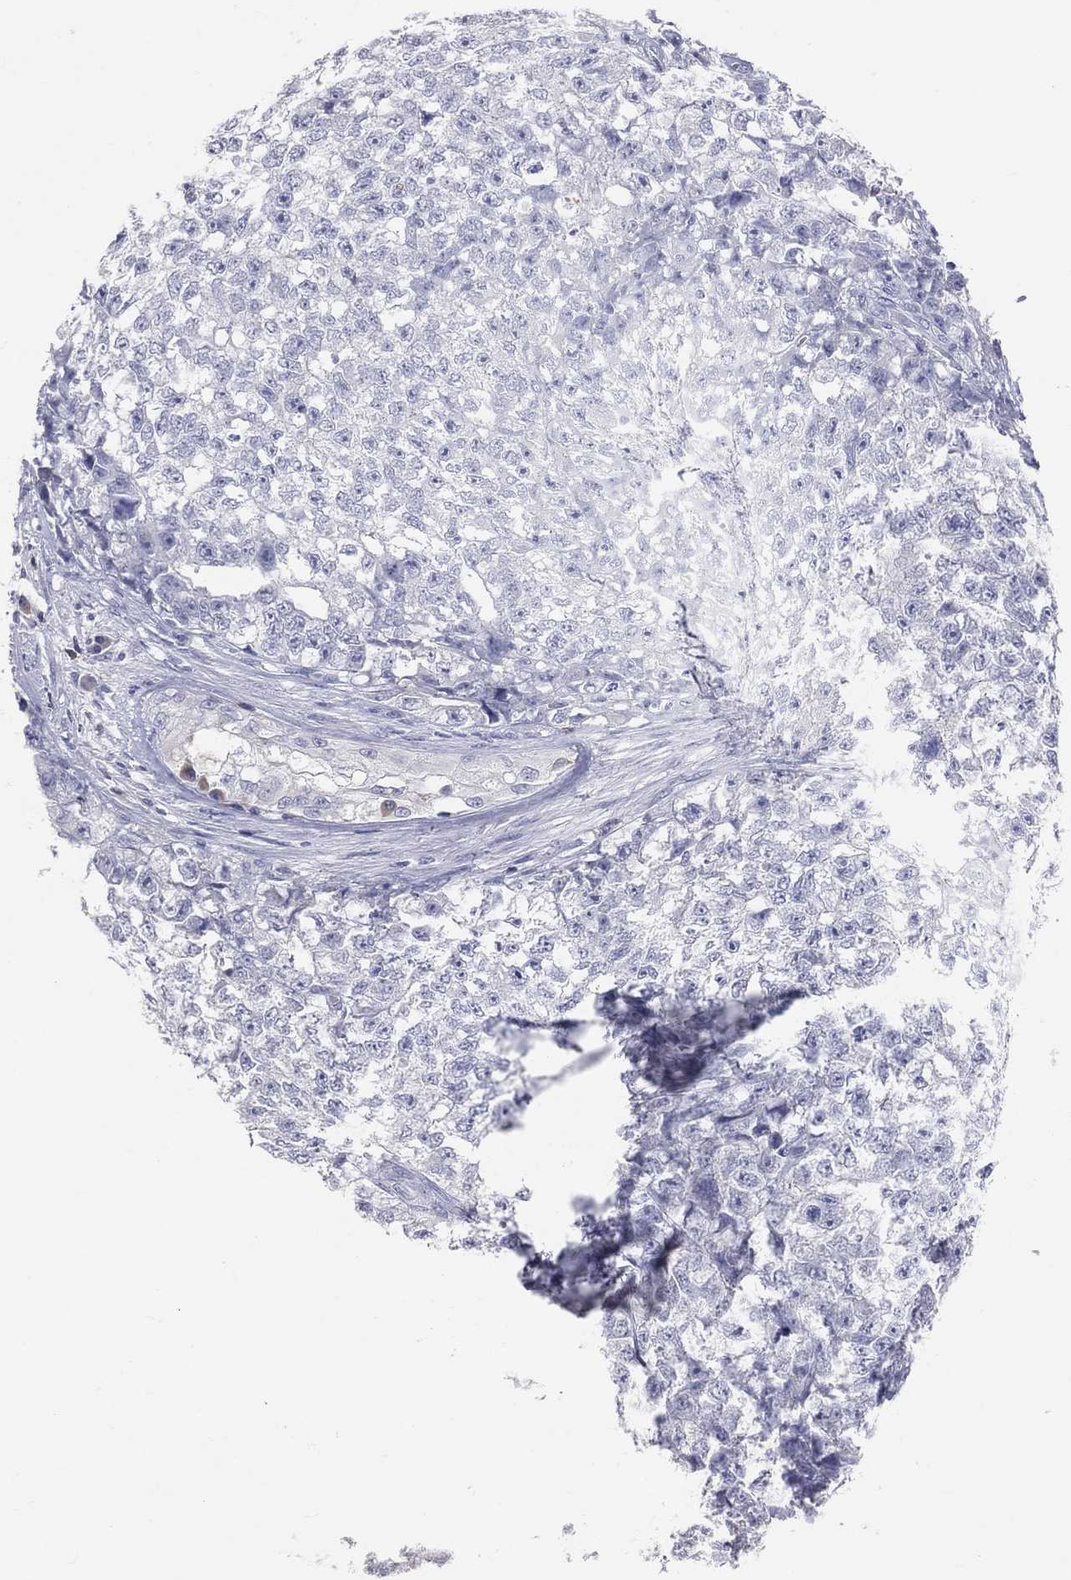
{"staining": {"intensity": "negative", "quantity": "none", "location": "none"}, "tissue": "testis cancer", "cell_type": "Tumor cells", "image_type": "cancer", "snomed": [{"axis": "morphology", "description": "Seminoma, NOS"}, {"axis": "morphology", "description": "Carcinoma, Embryonal, NOS"}, {"axis": "topography", "description": "Testis"}], "caption": "High power microscopy image of an immunohistochemistry histopathology image of testis cancer, revealing no significant staining in tumor cells. (Stains: DAB immunohistochemistry with hematoxylin counter stain, Microscopy: brightfield microscopy at high magnification).", "gene": "LAT", "patient": {"sex": "male", "age": 22}}